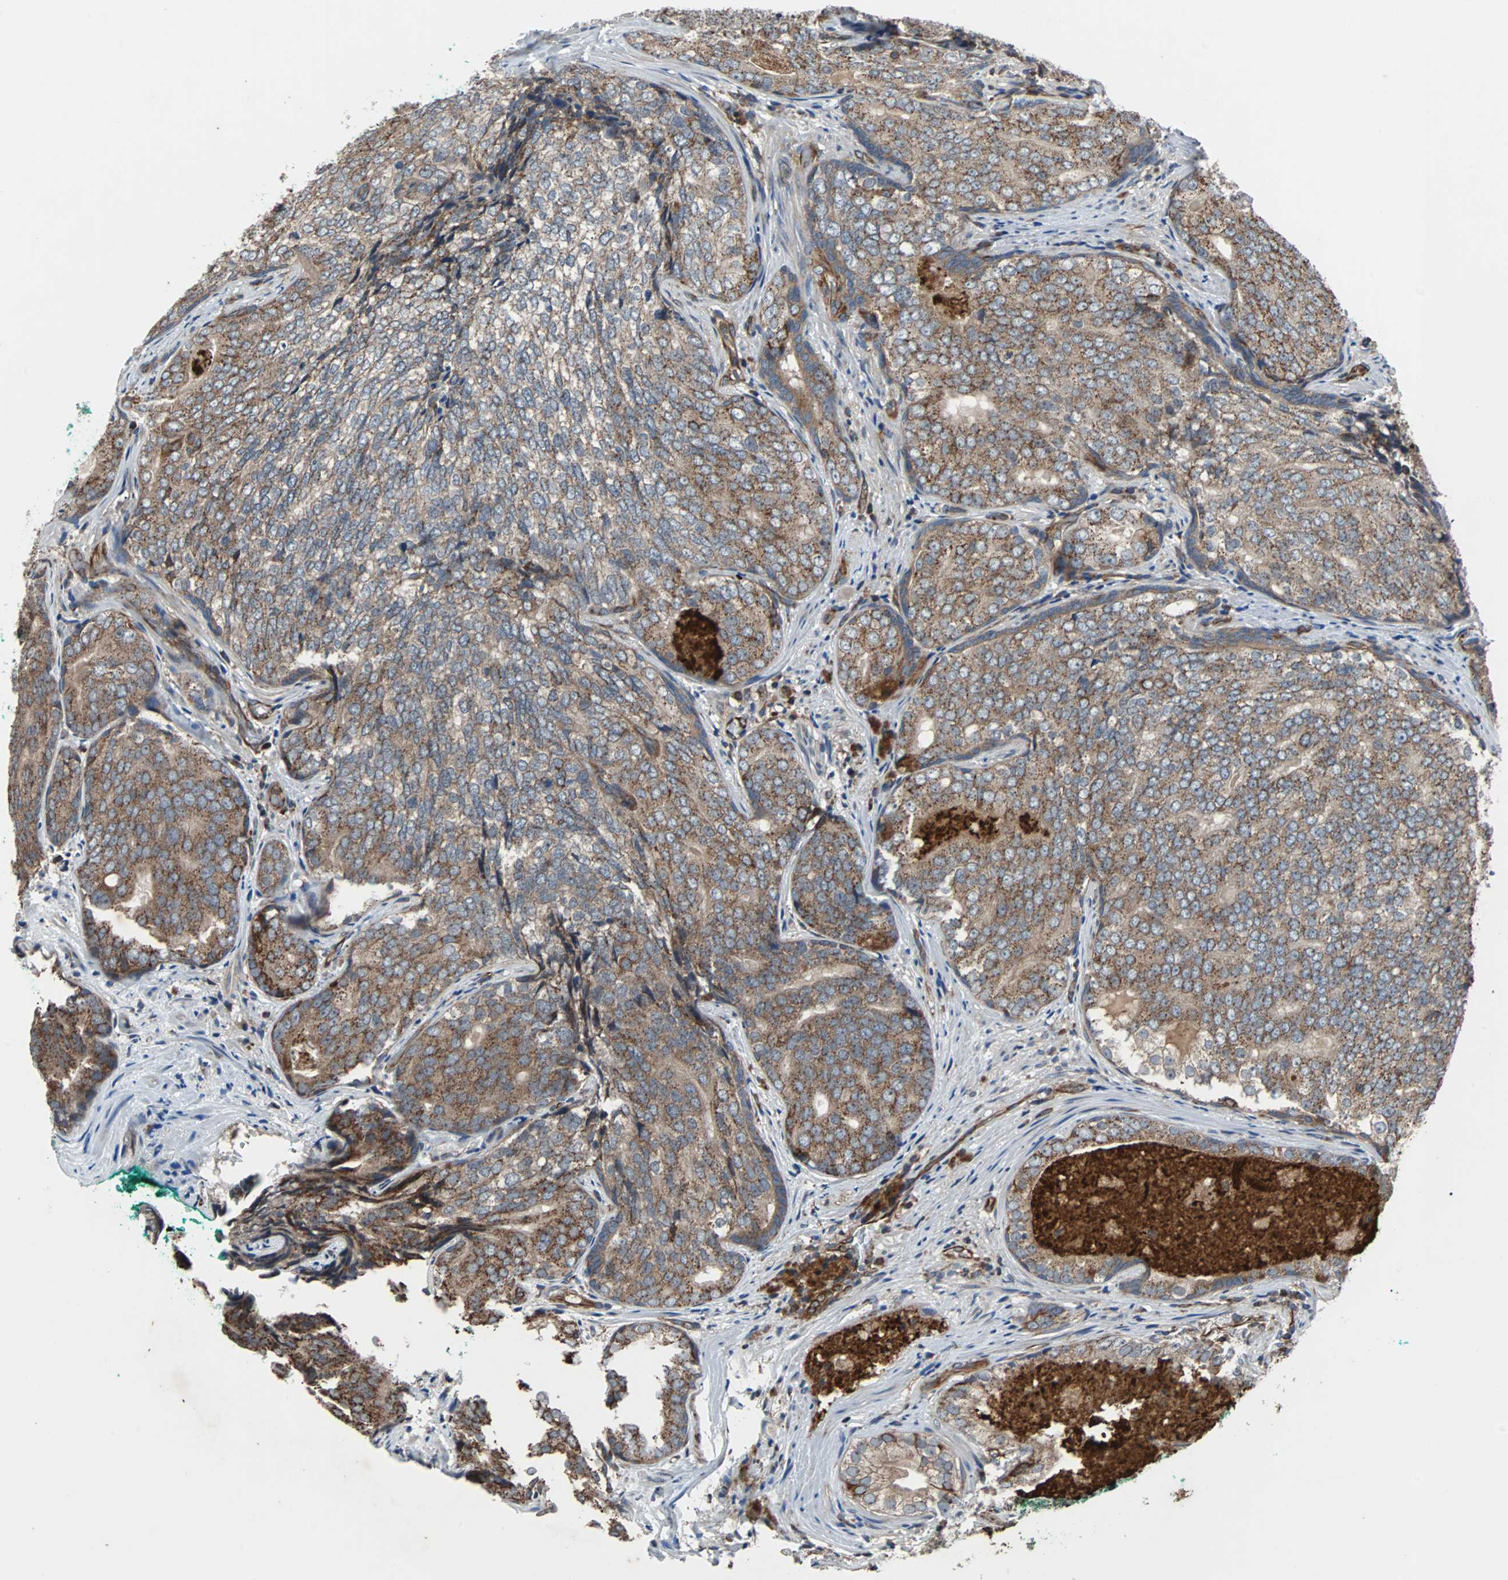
{"staining": {"intensity": "moderate", "quantity": "25%-75%", "location": "cytoplasmic/membranous"}, "tissue": "prostate cancer", "cell_type": "Tumor cells", "image_type": "cancer", "snomed": [{"axis": "morphology", "description": "Adenocarcinoma, High grade"}, {"axis": "topography", "description": "Prostate"}], "caption": "Protein expression analysis of prostate high-grade adenocarcinoma reveals moderate cytoplasmic/membranous expression in approximately 25%-75% of tumor cells.", "gene": "ACTR3", "patient": {"sex": "male", "age": 66}}